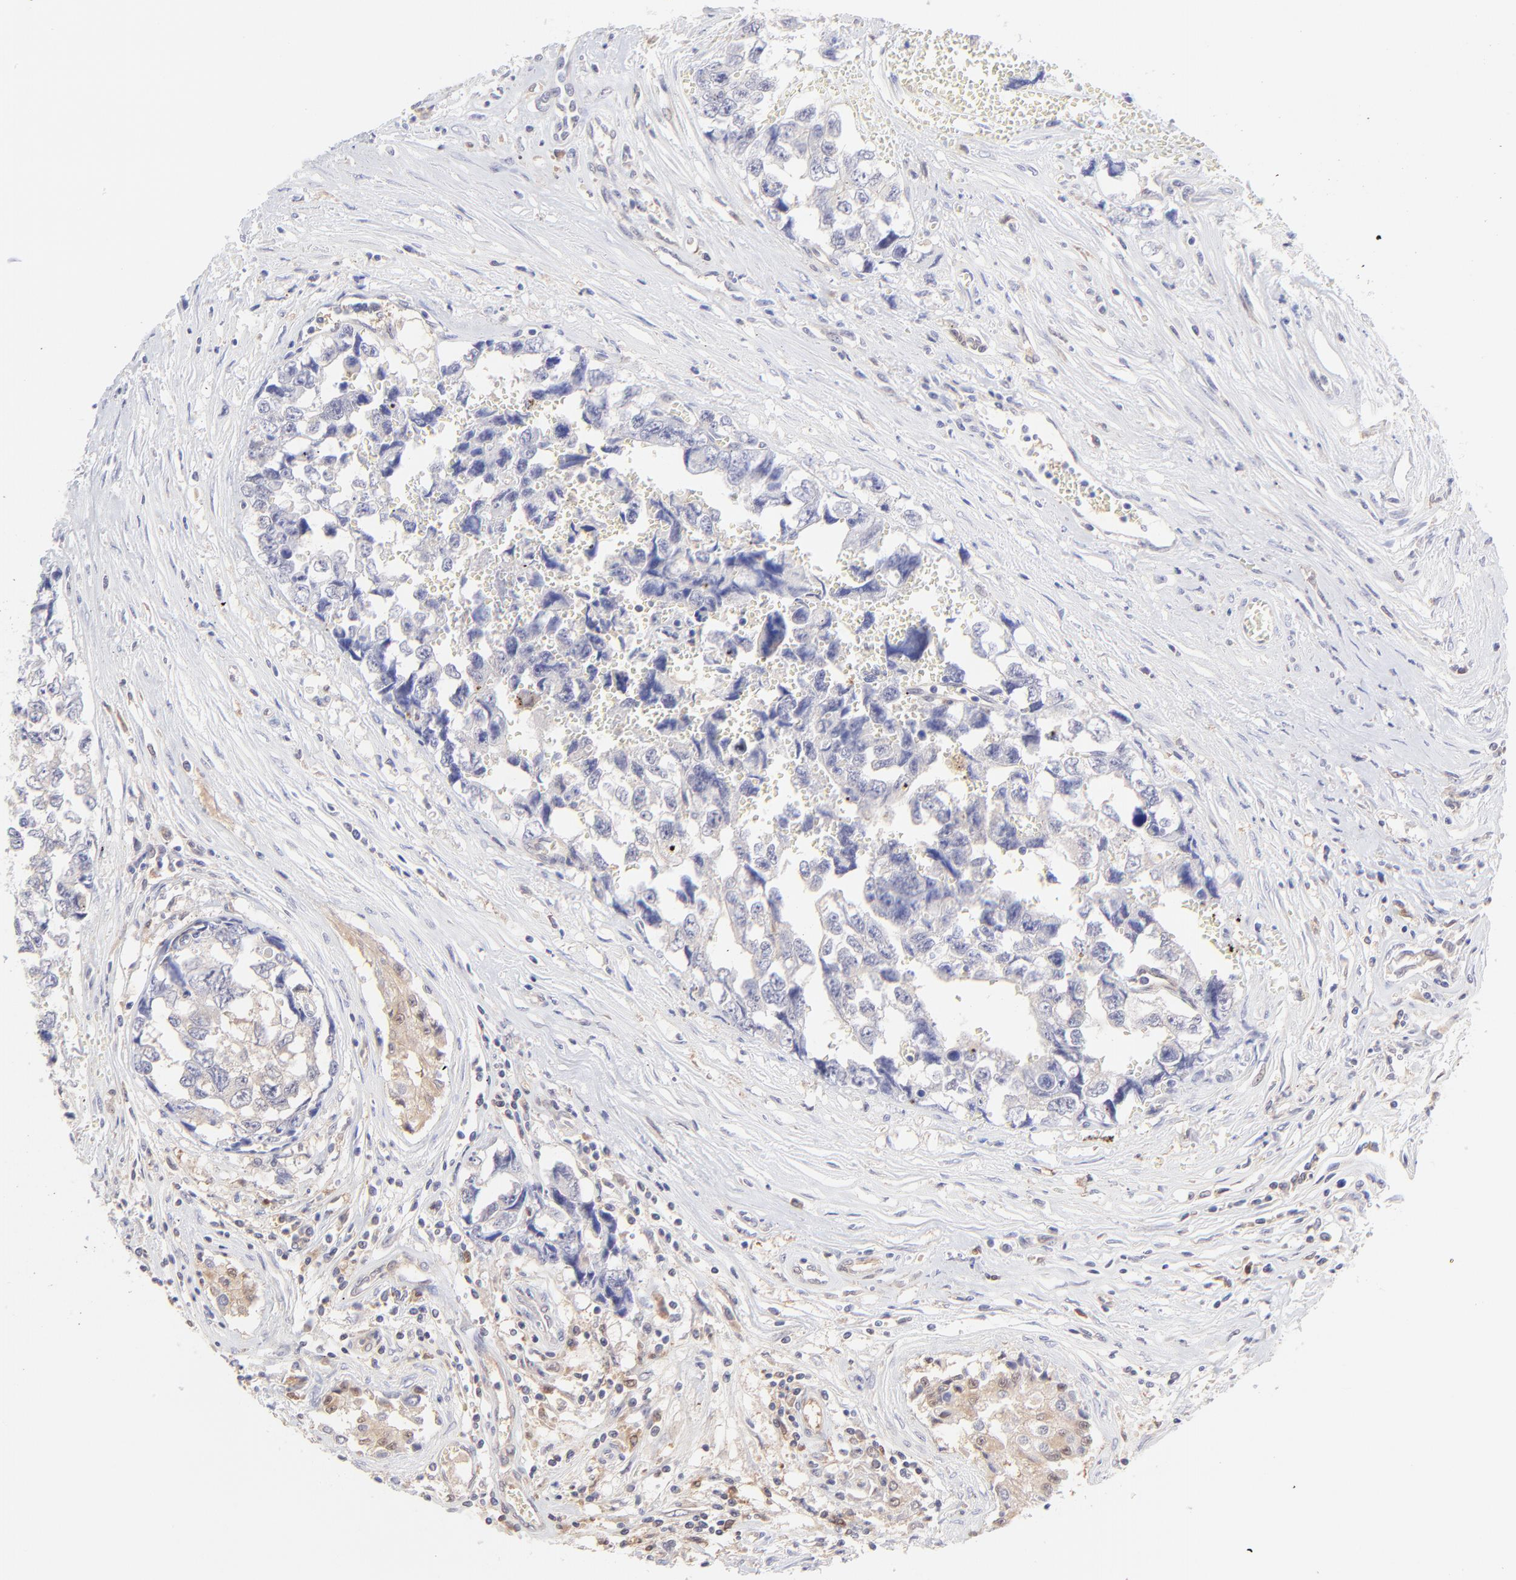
{"staining": {"intensity": "negative", "quantity": "none", "location": "none"}, "tissue": "testis cancer", "cell_type": "Tumor cells", "image_type": "cancer", "snomed": [{"axis": "morphology", "description": "Carcinoma, Embryonal, NOS"}, {"axis": "topography", "description": "Testis"}], "caption": "Human testis cancer (embryonal carcinoma) stained for a protein using IHC reveals no positivity in tumor cells.", "gene": "HYAL1", "patient": {"sex": "male", "age": 31}}